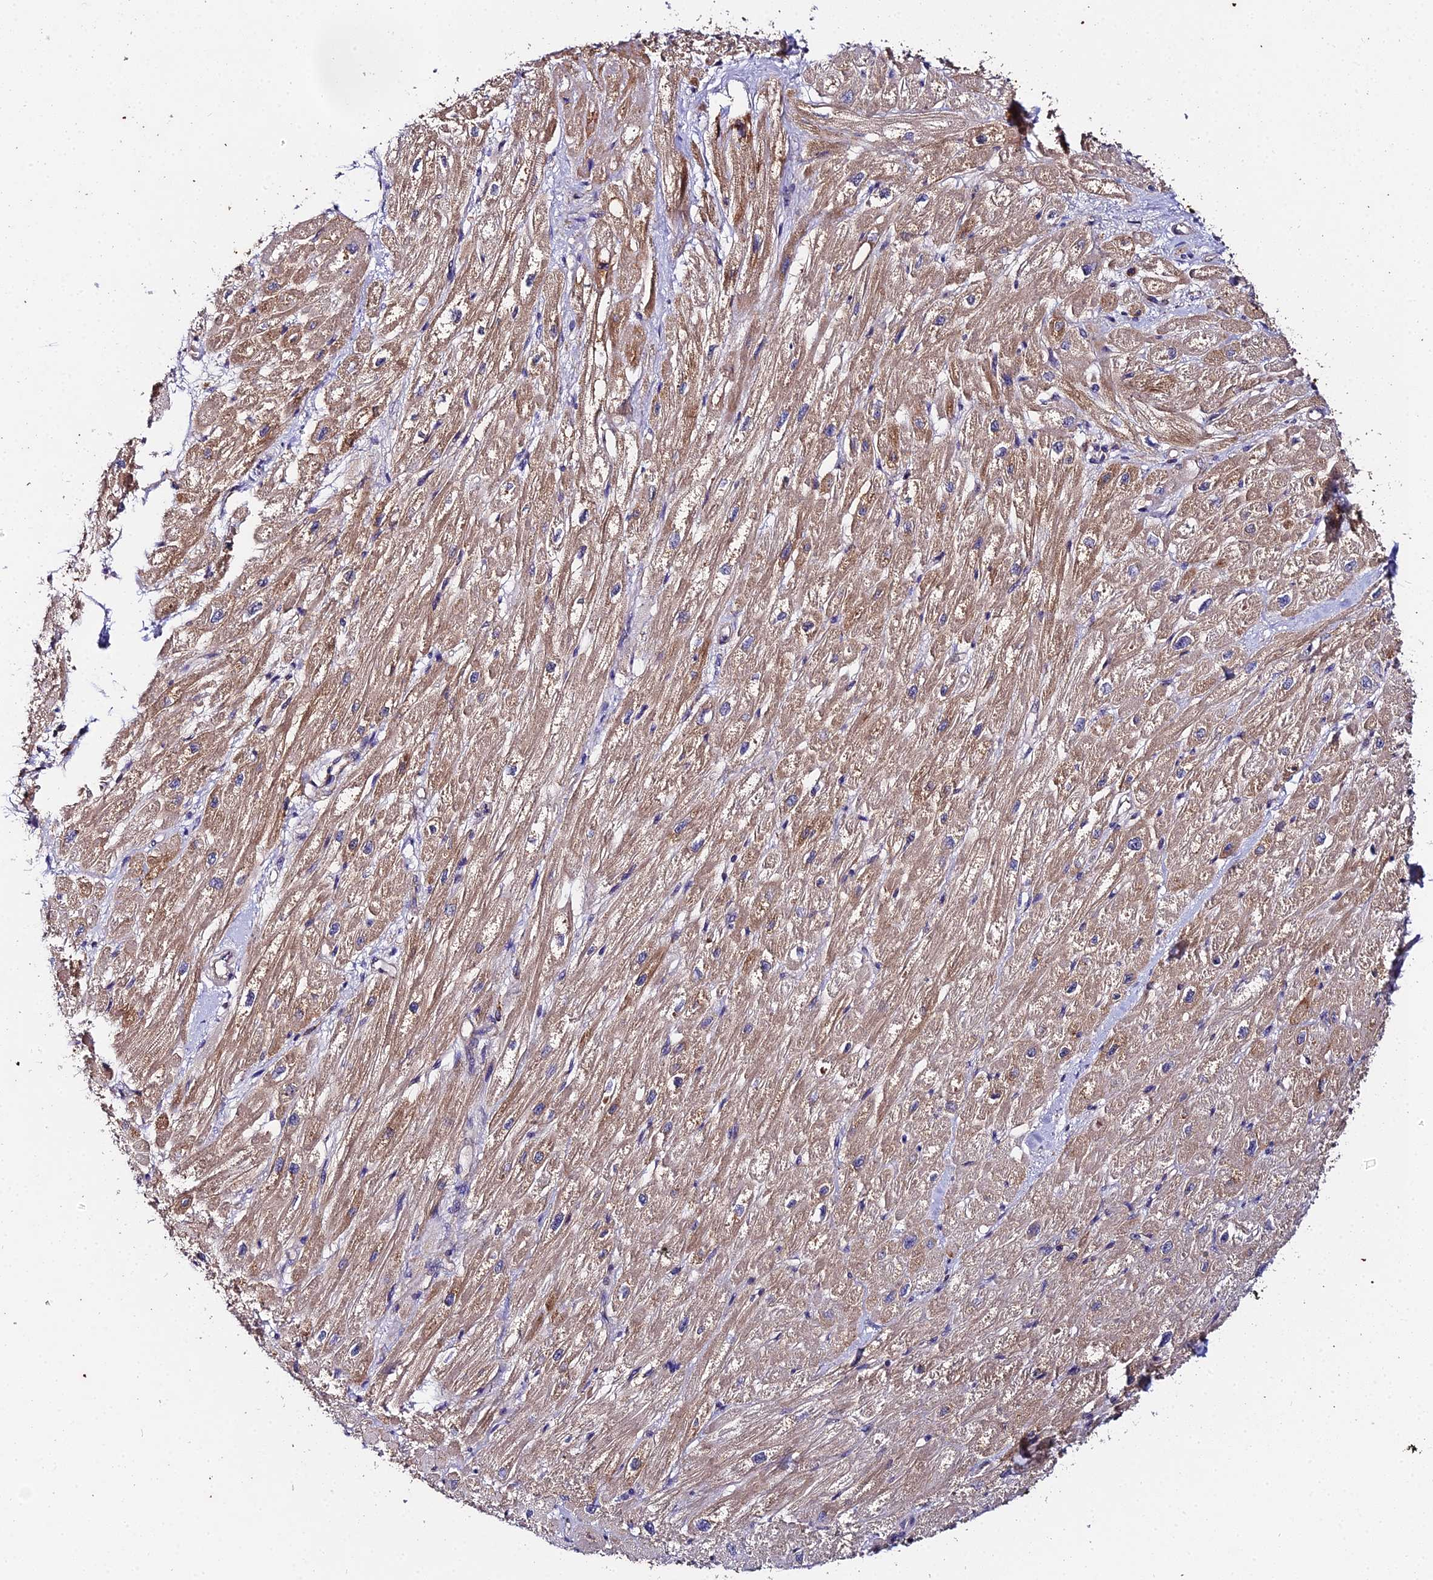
{"staining": {"intensity": "moderate", "quantity": ">75%", "location": "cytoplasmic/membranous"}, "tissue": "heart muscle", "cell_type": "Cardiomyocytes", "image_type": "normal", "snomed": [{"axis": "morphology", "description": "Normal tissue, NOS"}, {"axis": "topography", "description": "Heart"}], "caption": "This is a photomicrograph of immunohistochemistry (IHC) staining of benign heart muscle, which shows moderate expression in the cytoplasmic/membranous of cardiomyocytes.", "gene": "ZBED8", "patient": {"sex": "male", "age": 65}}